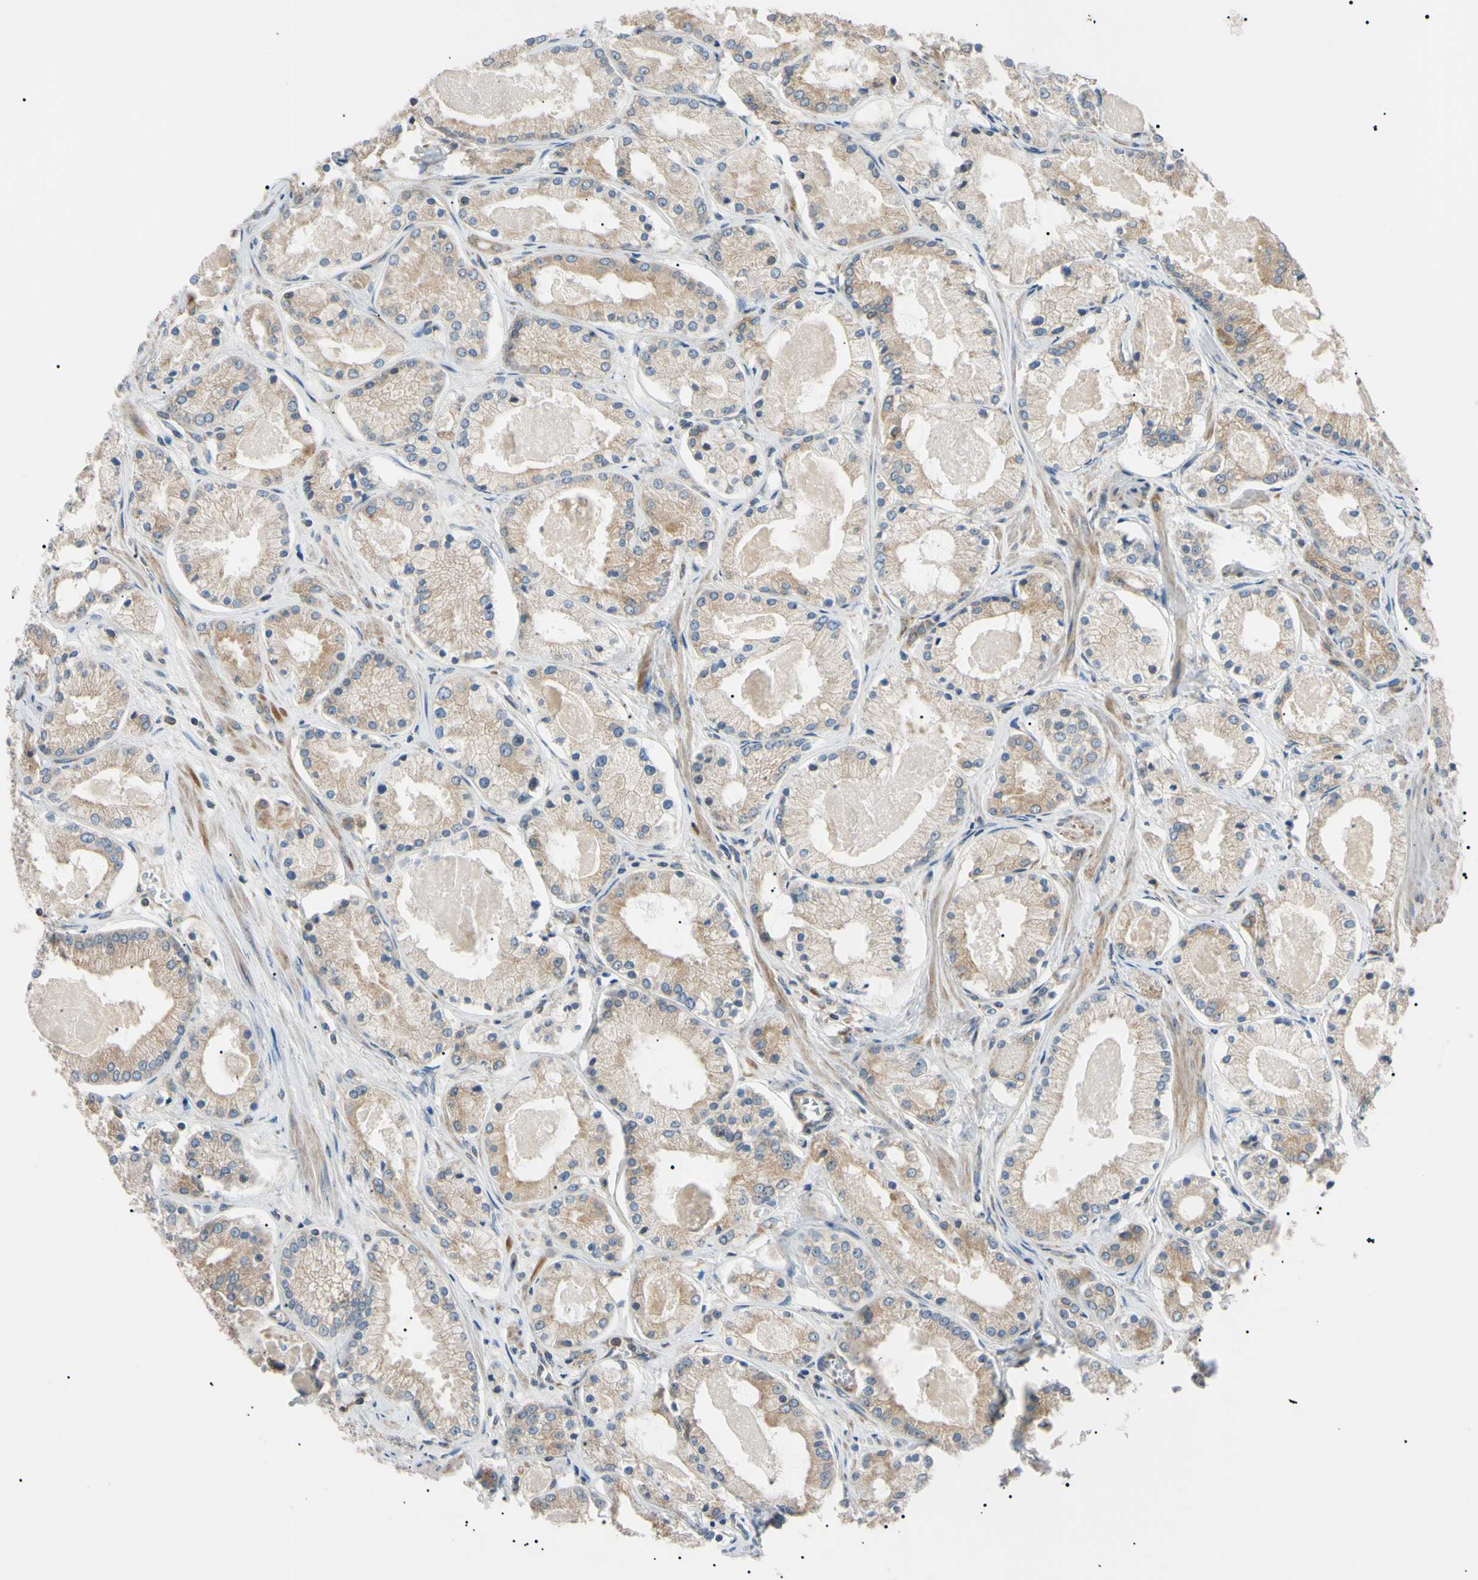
{"staining": {"intensity": "weak", "quantity": "25%-75%", "location": "cytoplasmic/membranous"}, "tissue": "prostate cancer", "cell_type": "Tumor cells", "image_type": "cancer", "snomed": [{"axis": "morphology", "description": "Adenocarcinoma, High grade"}, {"axis": "topography", "description": "Prostate"}], "caption": "Immunohistochemical staining of human prostate high-grade adenocarcinoma exhibits low levels of weak cytoplasmic/membranous protein staining in about 25%-75% of tumor cells.", "gene": "VAPA", "patient": {"sex": "male", "age": 66}}